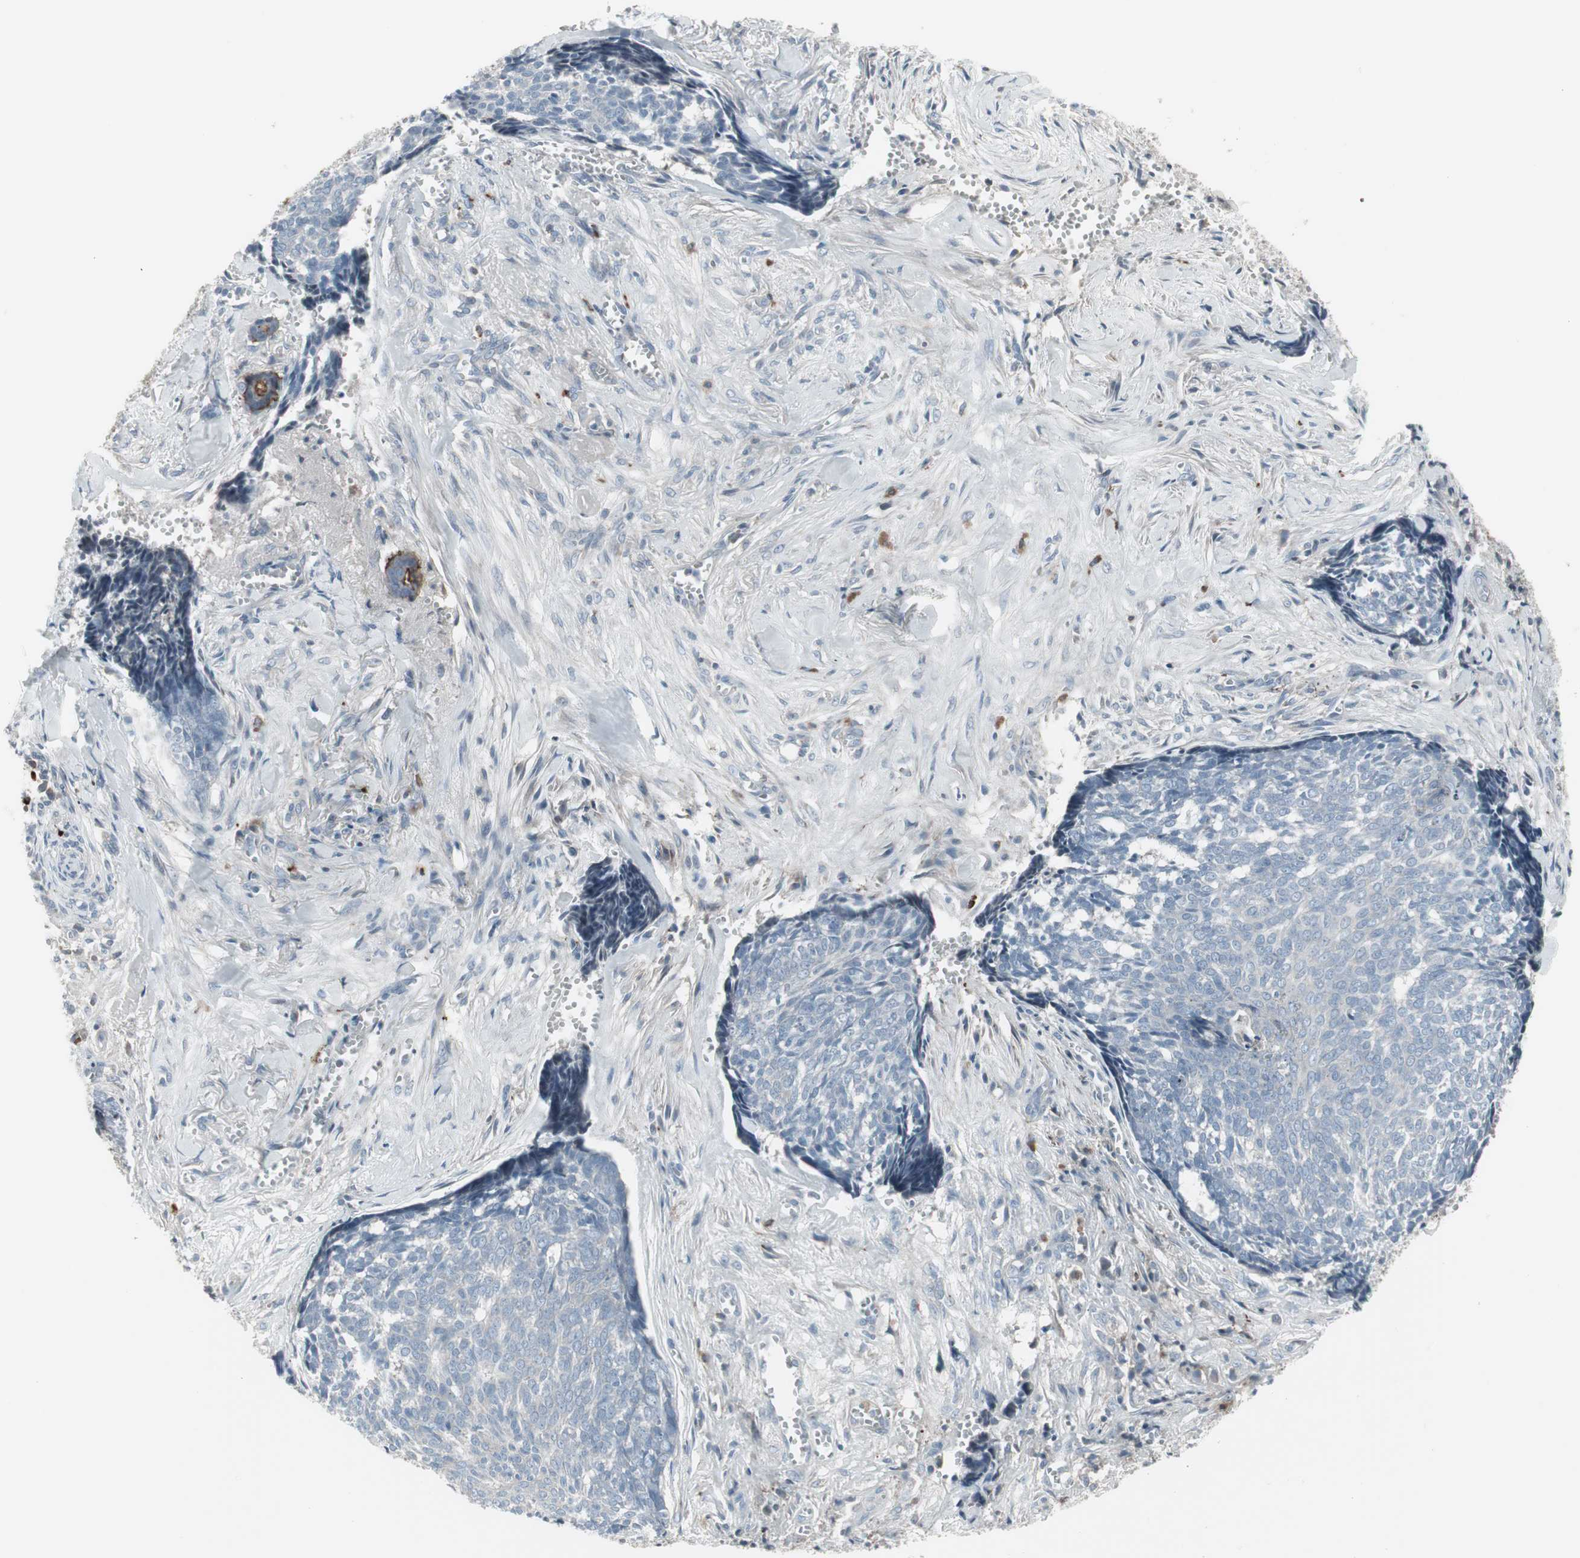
{"staining": {"intensity": "negative", "quantity": "none", "location": "none"}, "tissue": "skin cancer", "cell_type": "Tumor cells", "image_type": "cancer", "snomed": [{"axis": "morphology", "description": "Basal cell carcinoma"}, {"axis": "topography", "description": "Skin"}], "caption": "Immunohistochemistry (IHC) image of neoplastic tissue: skin basal cell carcinoma stained with DAB (3,3'-diaminobenzidine) reveals no significant protein positivity in tumor cells.", "gene": "ZSCAN32", "patient": {"sex": "male", "age": 84}}